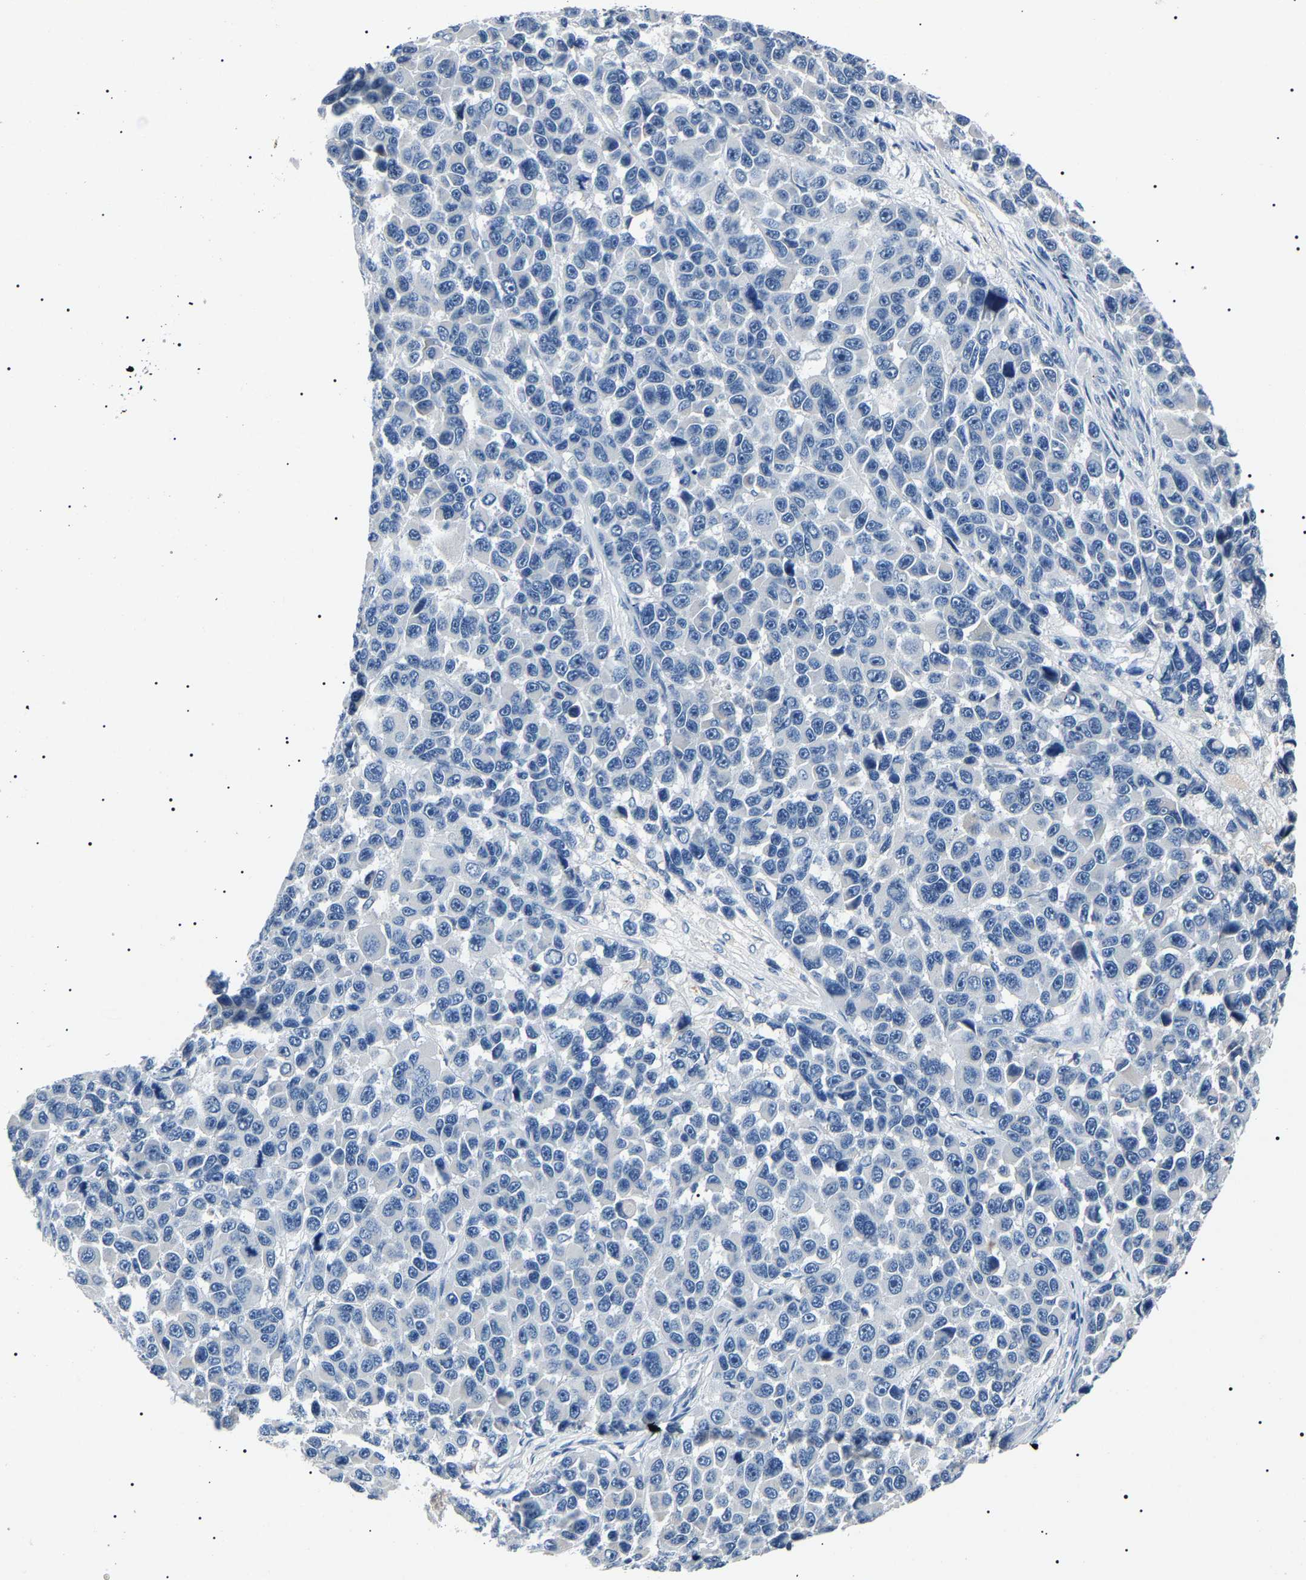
{"staining": {"intensity": "negative", "quantity": "none", "location": "none"}, "tissue": "melanoma", "cell_type": "Tumor cells", "image_type": "cancer", "snomed": [{"axis": "morphology", "description": "Malignant melanoma, NOS"}, {"axis": "topography", "description": "Skin"}], "caption": "Melanoma stained for a protein using immunohistochemistry (IHC) shows no staining tumor cells.", "gene": "KLK15", "patient": {"sex": "male", "age": 53}}